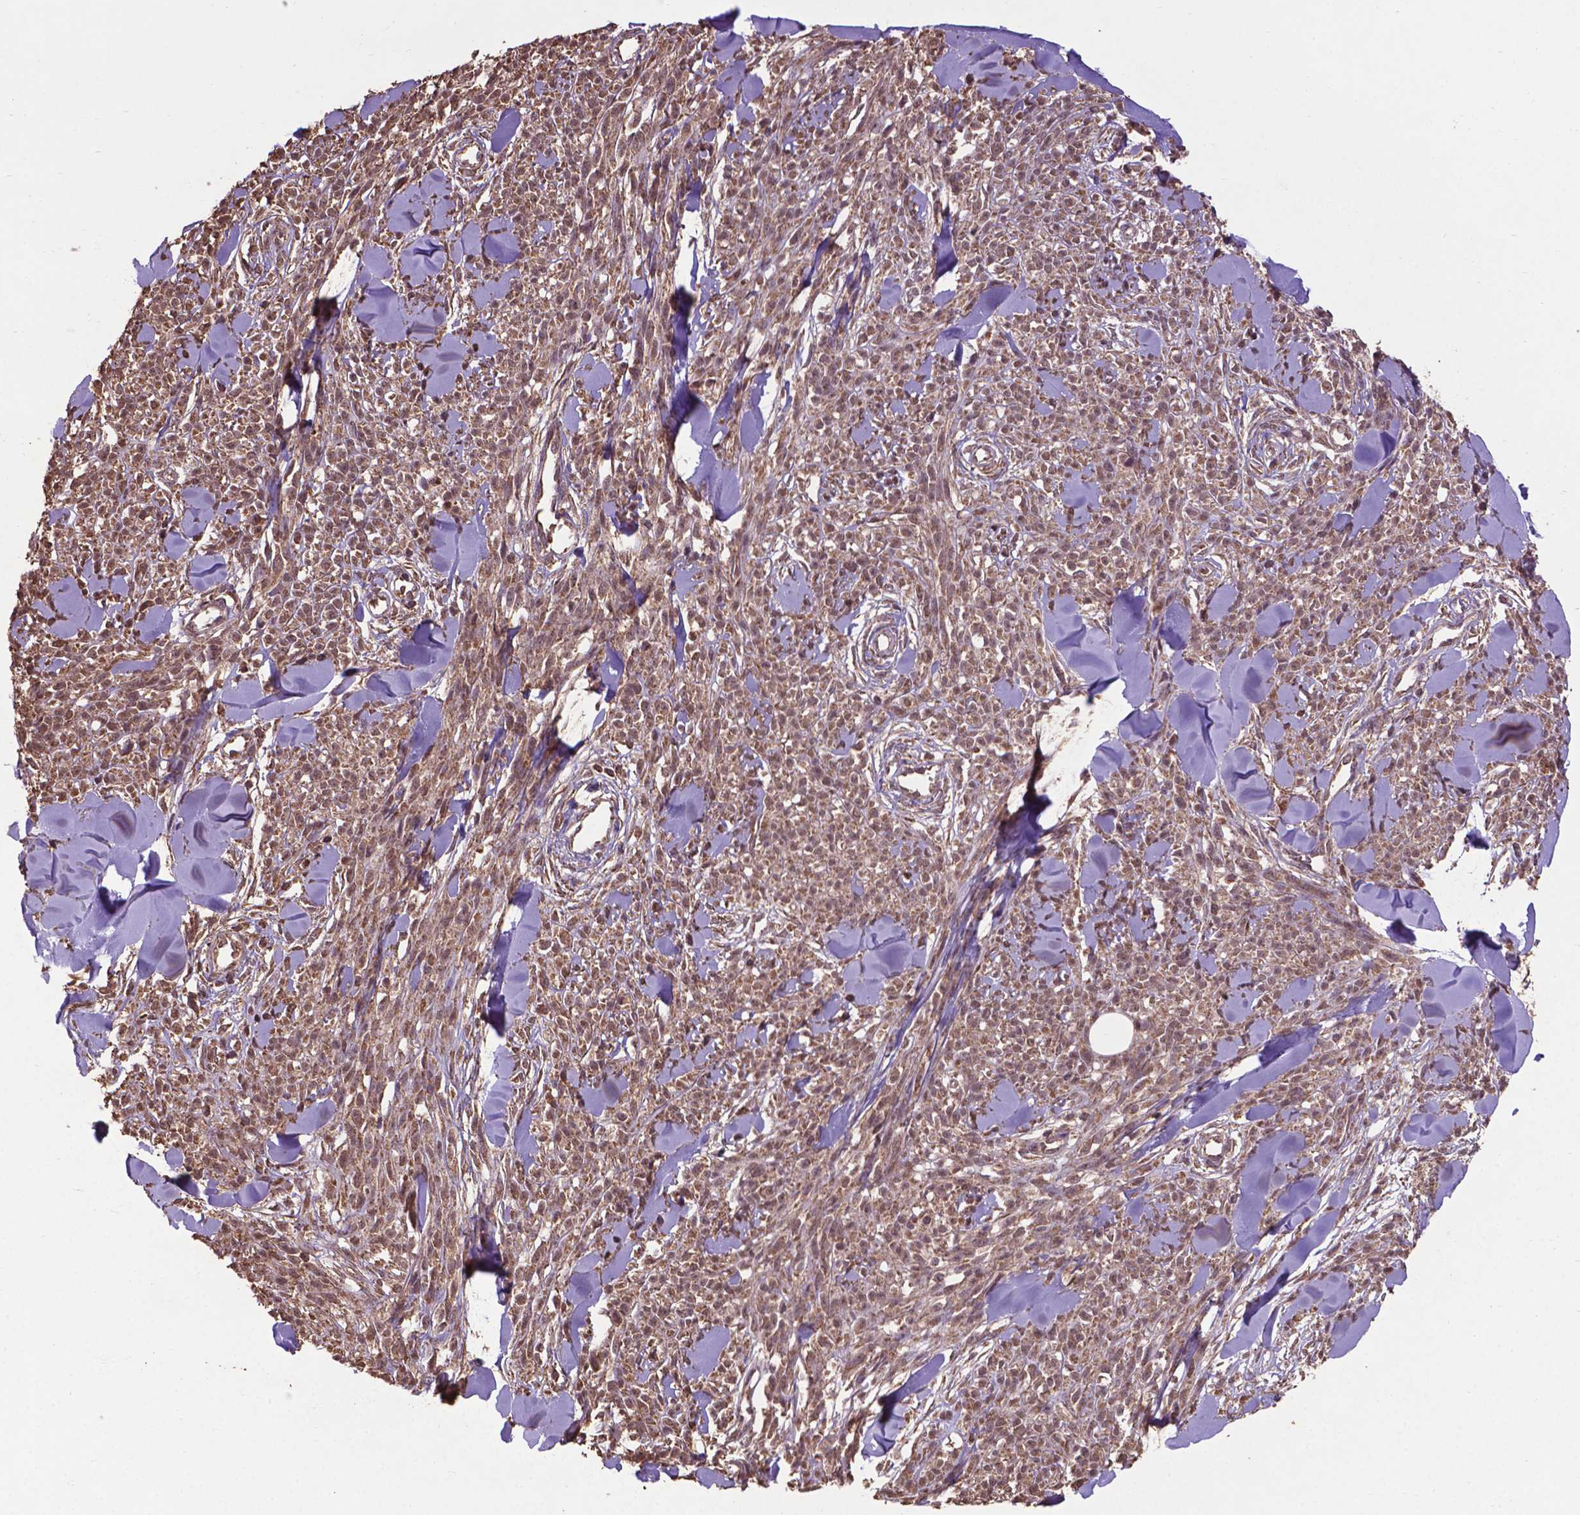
{"staining": {"intensity": "moderate", "quantity": ">75%", "location": "cytoplasmic/membranous"}, "tissue": "melanoma", "cell_type": "Tumor cells", "image_type": "cancer", "snomed": [{"axis": "morphology", "description": "Malignant melanoma, NOS"}, {"axis": "topography", "description": "Skin"}, {"axis": "topography", "description": "Skin of trunk"}], "caption": "Protein expression analysis of malignant melanoma shows moderate cytoplasmic/membranous positivity in about >75% of tumor cells.", "gene": "DCAF1", "patient": {"sex": "male", "age": 74}}